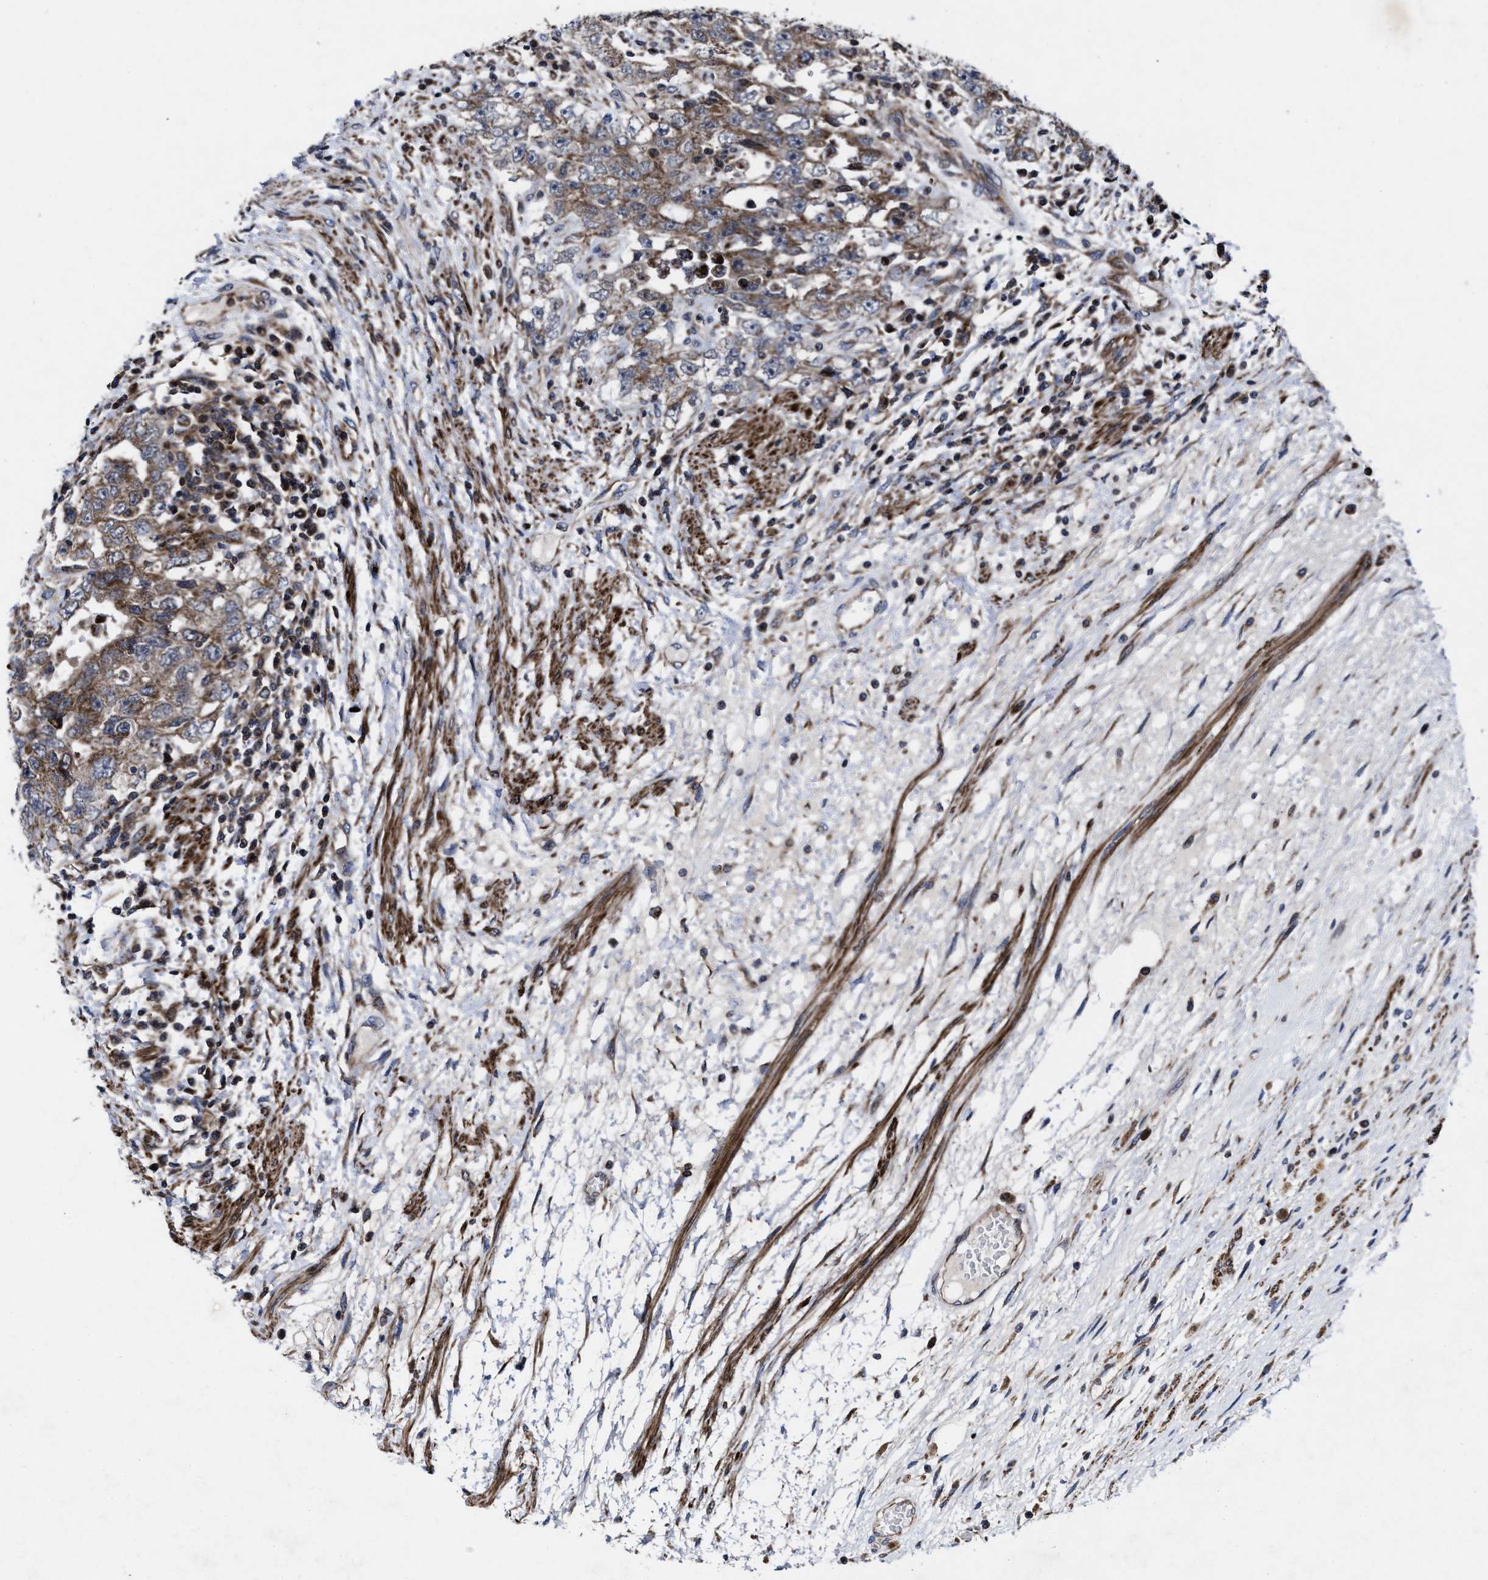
{"staining": {"intensity": "moderate", "quantity": ">75%", "location": "cytoplasmic/membranous"}, "tissue": "testis cancer", "cell_type": "Tumor cells", "image_type": "cancer", "snomed": [{"axis": "morphology", "description": "Carcinoma, Embryonal, NOS"}, {"axis": "topography", "description": "Testis"}], "caption": "Tumor cells demonstrate medium levels of moderate cytoplasmic/membranous positivity in about >75% of cells in testis embryonal carcinoma.", "gene": "MRPL50", "patient": {"sex": "male", "age": 26}}